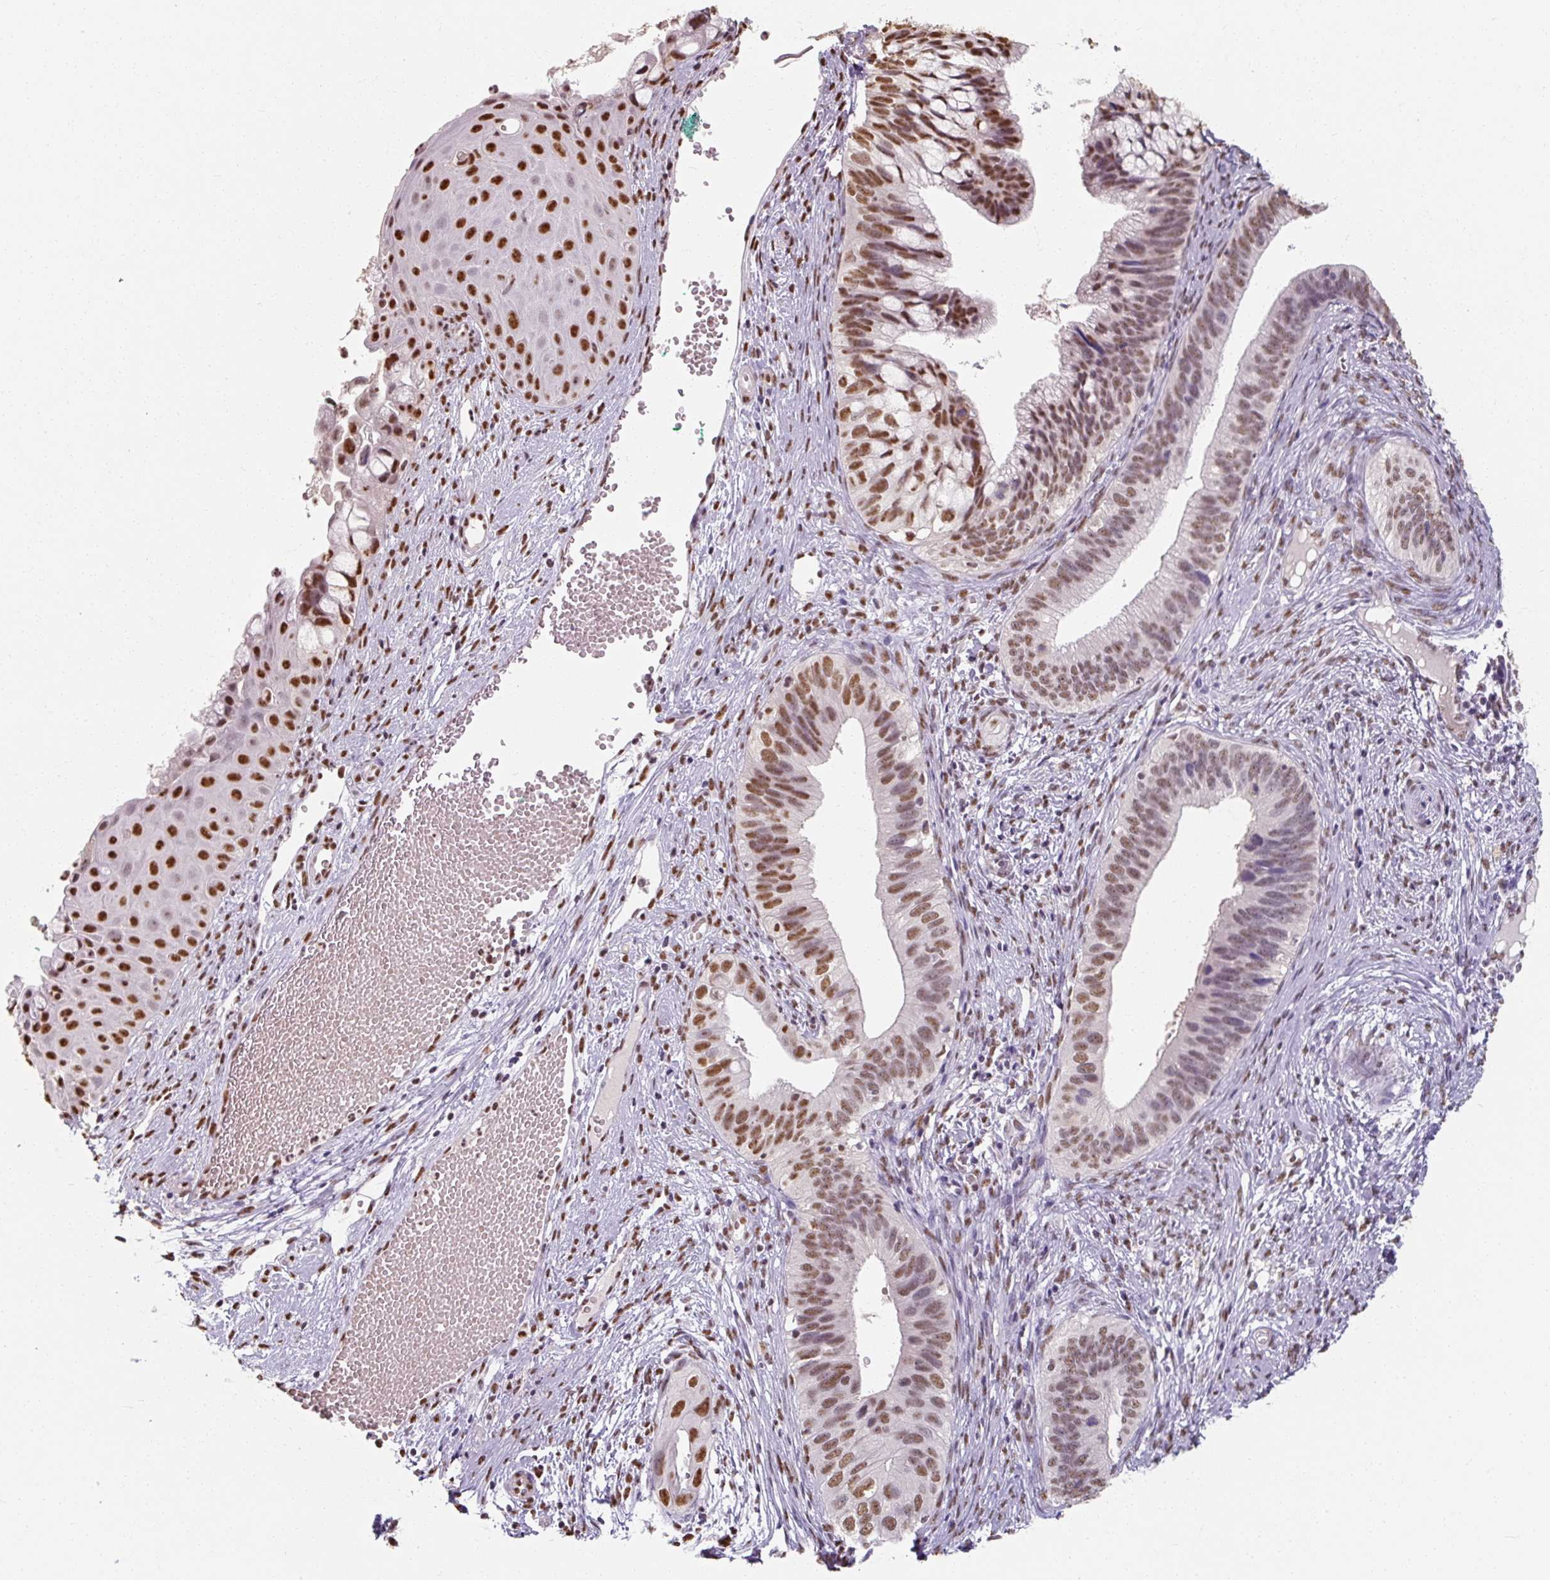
{"staining": {"intensity": "moderate", "quantity": ">75%", "location": "nuclear"}, "tissue": "cervical cancer", "cell_type": "Tumor cells", "image_type": "cancer", "snomed": [{"axis": "morphology", "description": "Adenocarcinoma, NOS"}, {"axis": "topography", "description": "Cervix"}], "caption": "Protein expression analysis of human adenocarcinoma (cervical) reveals moderate nuclear positivity in about >75% of tumor cells.", "gene": "ZFTRAF1", "patient": {"sex": "female", "age": 42}}